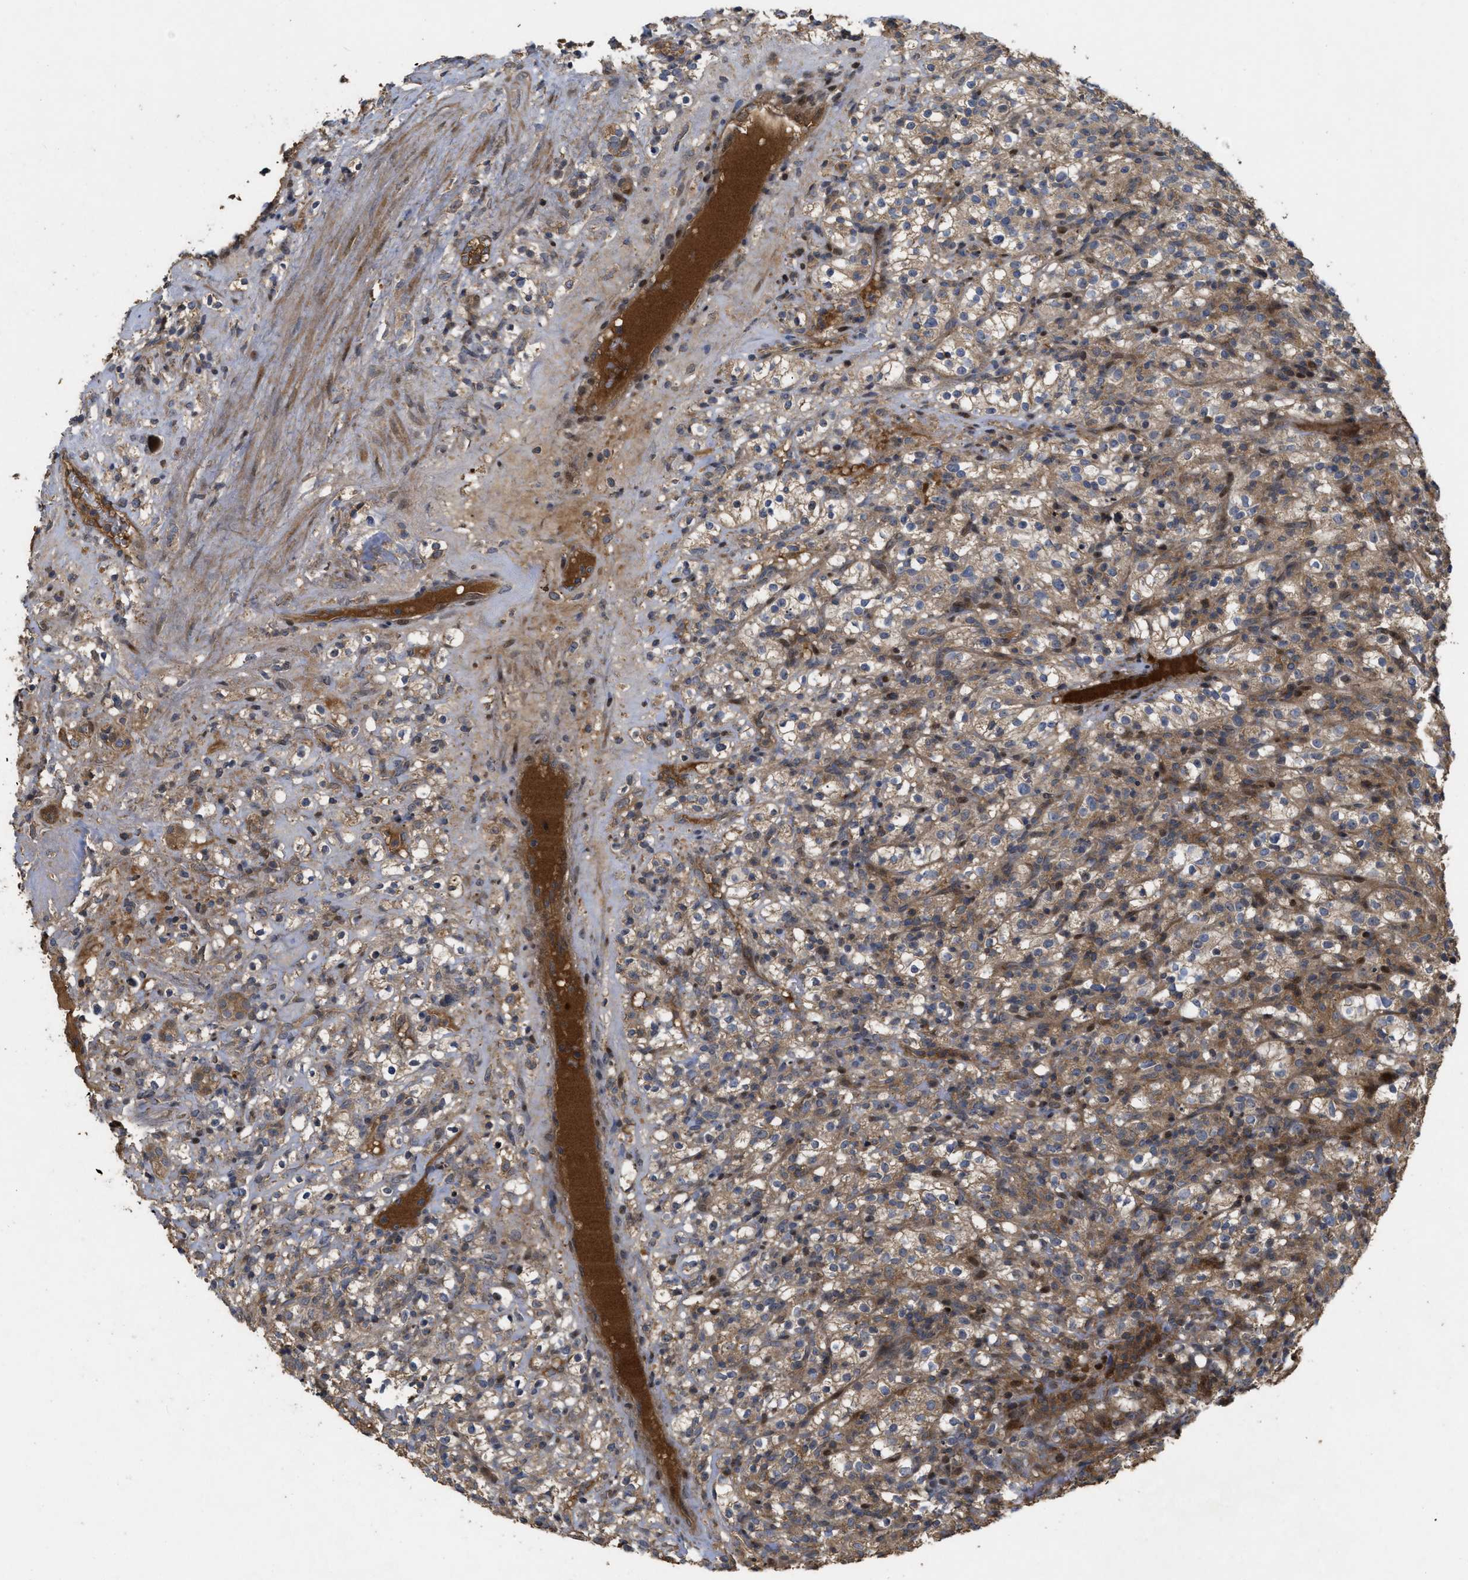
{"staining": {"intensity": "weak", "quantity": ">75%", "location": "cytoplasmic/membranous"}, "tissue": "renal cancer", "cell_type": "Tumor cells", "image_type": "cancer", "snomed": [{"axis": "morphology", "description": "Normal tissue, NOS"}, {"axis": "morphology", "description": "Adenocarcinoma, NOS"}, {"axis": "topography", "description": "Kidney"}], "caption": "Renal adenocarcinoma was stained to show a protein in brown. There is low levels of weak cytoplasmic/membranous positivity in about >75% of tumor cells.", "gene": "CBR3", "patient": {"sex": "female", "age": 72}}